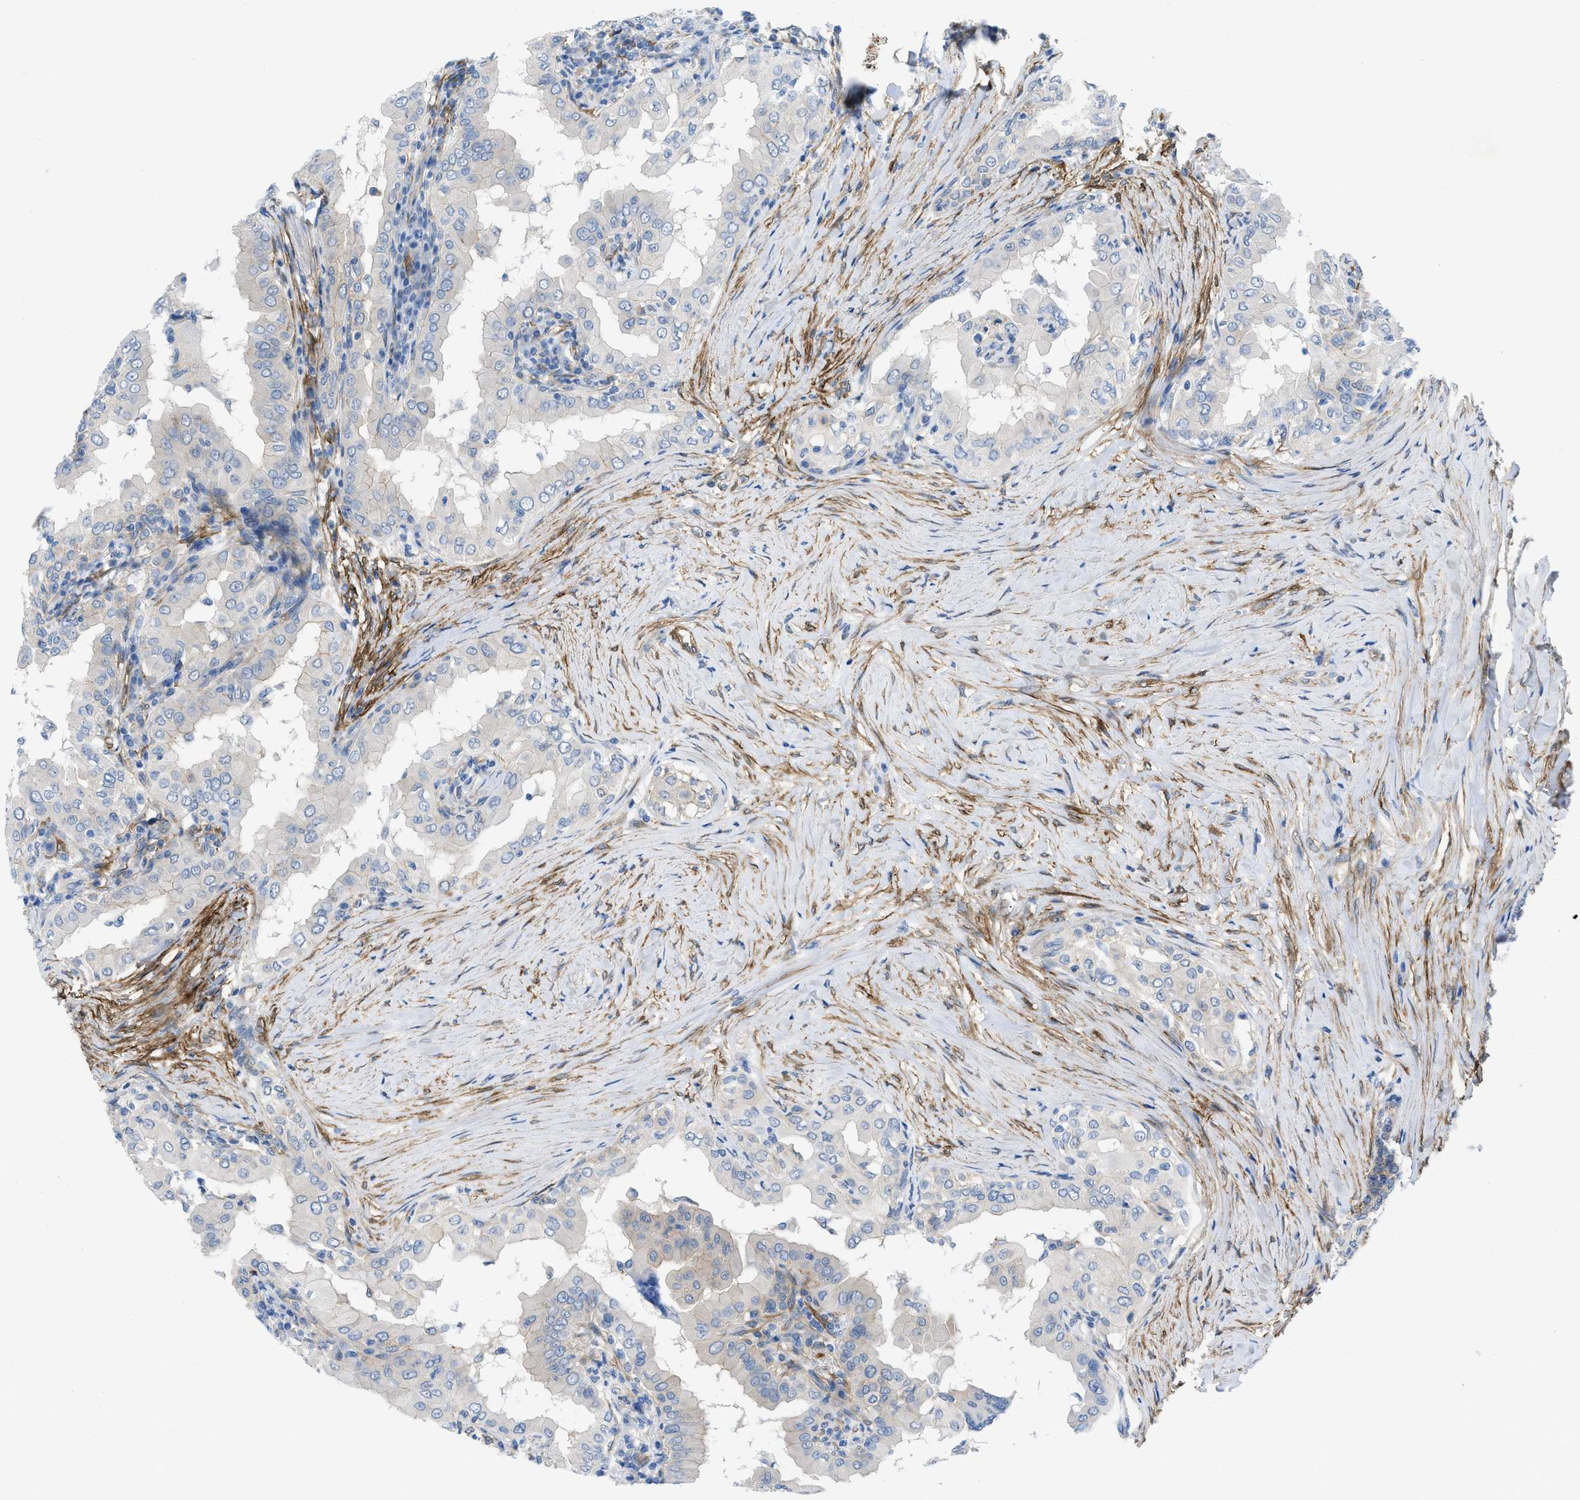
{"staining": {"intensity": "negative", "quantity": "none", "location": "none"}, "tissue": "thyroid cancer", "cell_type": "Tumor cells", "image_type": "cancer", "snomed": [{"axis": "morphology", "description": "Papillary adenocarcinoma, NOS"}, {"axis": "topography", "description": "Thyroid gland"}], "caption": "Thyroid cancer was stained to show a protein in brown. There is no significant expression in tumor cells.", "gene": "PDLIM5", "patient": {"sex": "male", "age": 33}}